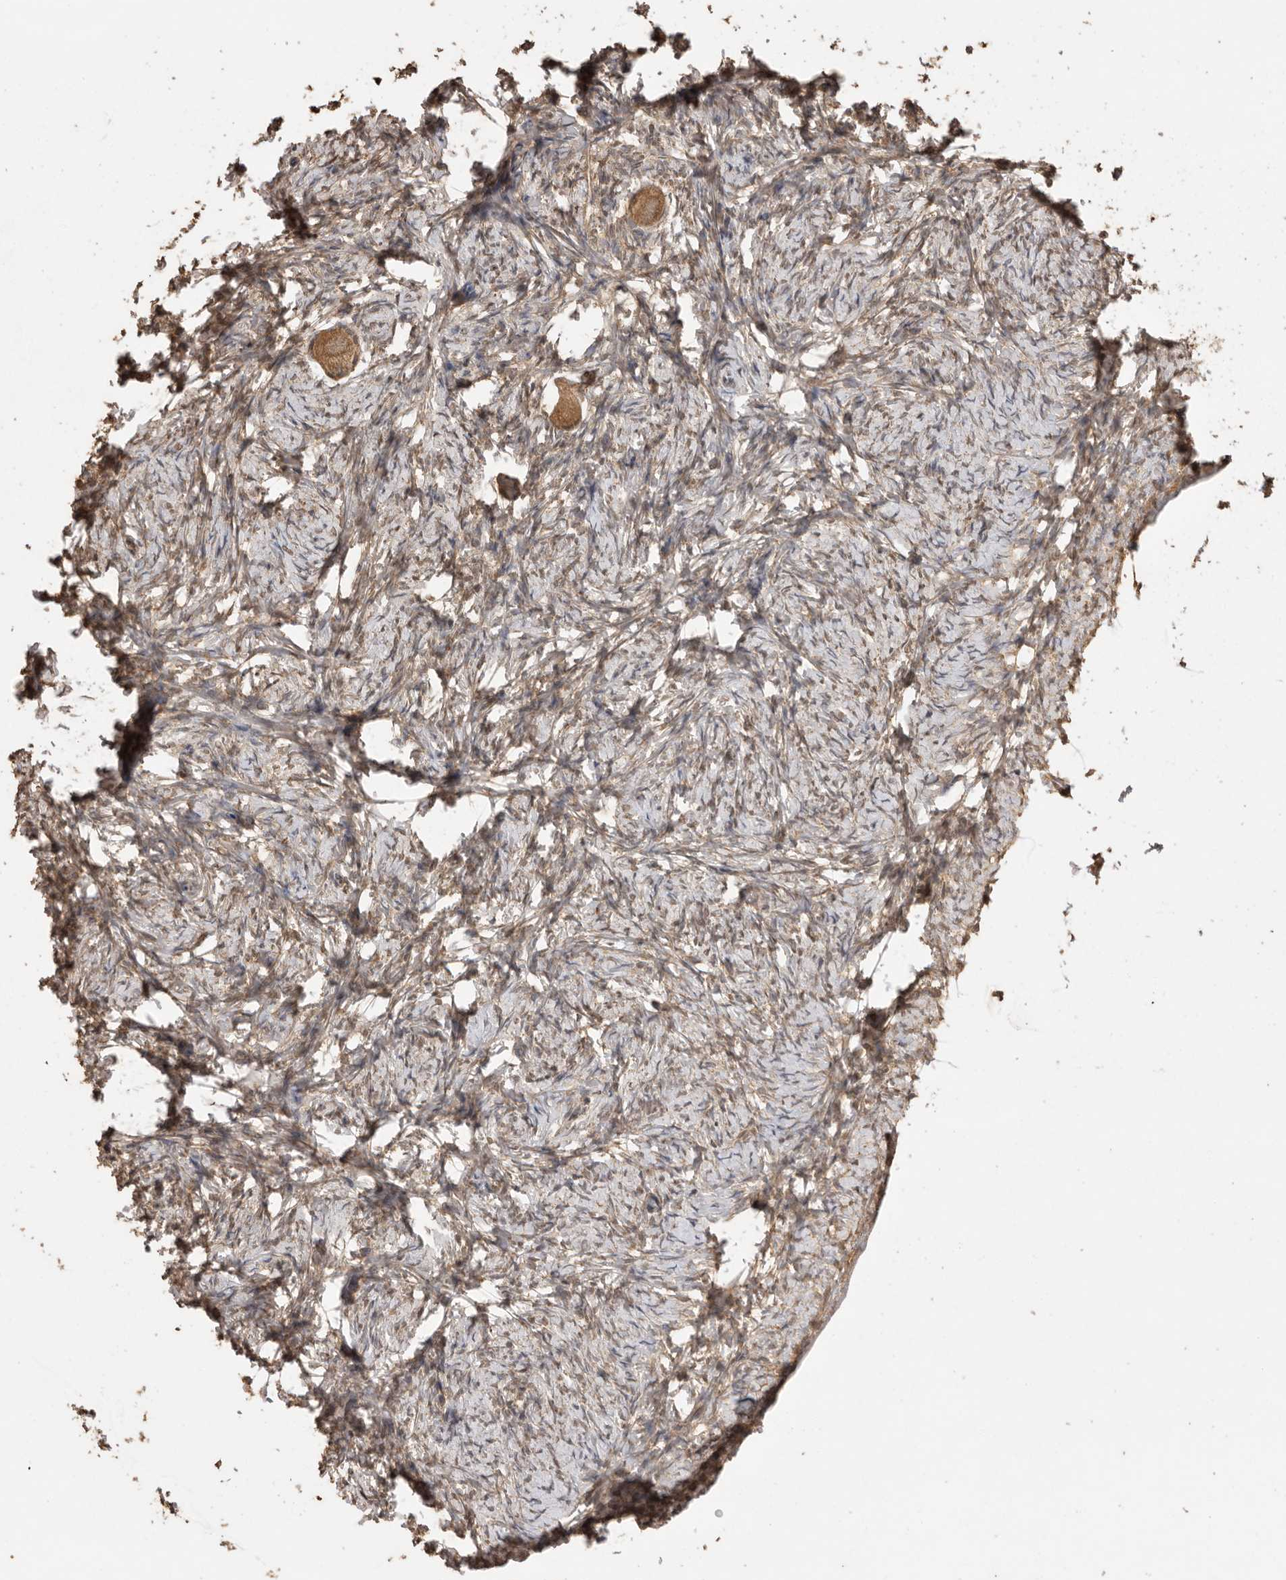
{"staining": {"intensity": "strong", "quantity": ">75%", "location": "cytoplasmic/membranous"}, "tissue": "ovary", "cell_type": "Follicle cells", "image_type": "normal", "snomed": [{"axis": "morphology", "description": "Normal tissue, NOS"}, {"axis": "topography", "description": "Ovary"}], "caption": "Immunohistochemical staining of benign human ovary displays >75% levels of strong cytoplasmic/membranous protein staining in approximately >75% of follicle cells.", "gene": "JAG2", "patient": {"sex": "female", "age": 34}}